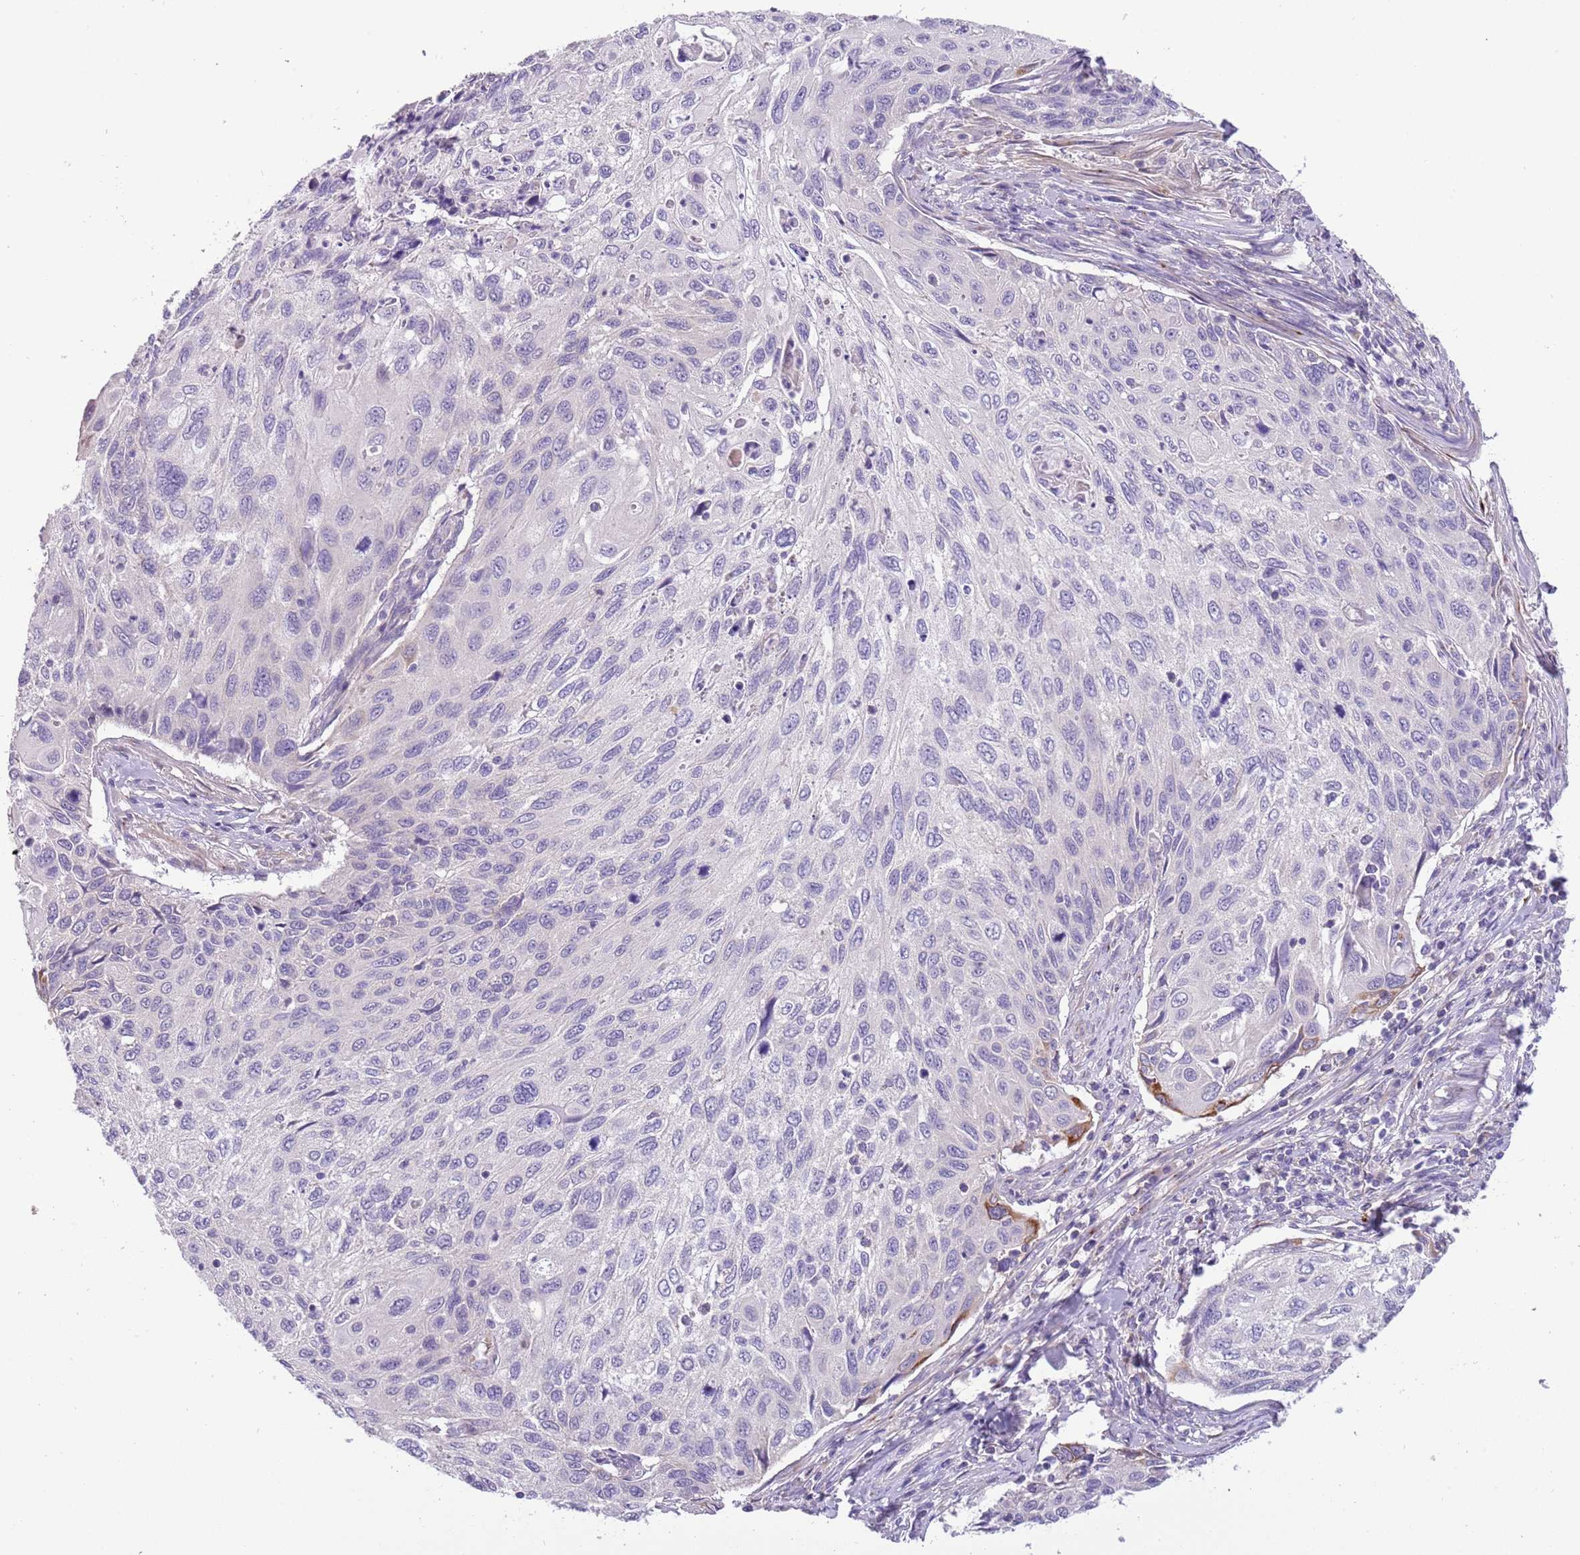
{"staining": {"intensity": "negative", "quantity": "none", "location": "none"}, "tissue": "cervical cancer", "cell_type": "Tumor cells", "image_type": "cancer", "snomed": [{"axis": "morphology", "description": "Squamous cell carcinoma, NOS"}, {"axis": "topography", "description": "Cervix"}], "caption": "Tumor cells show no significant protein staining in squamous cell carcinoma (cervical). The staining is performed using DAB (3,3'-diaminobenzidine) brown chromogen with nuclei counter-stained in using hematoxylin.", "gene": "CFAP73", "patient": {"sex": "female", "age": 70}}